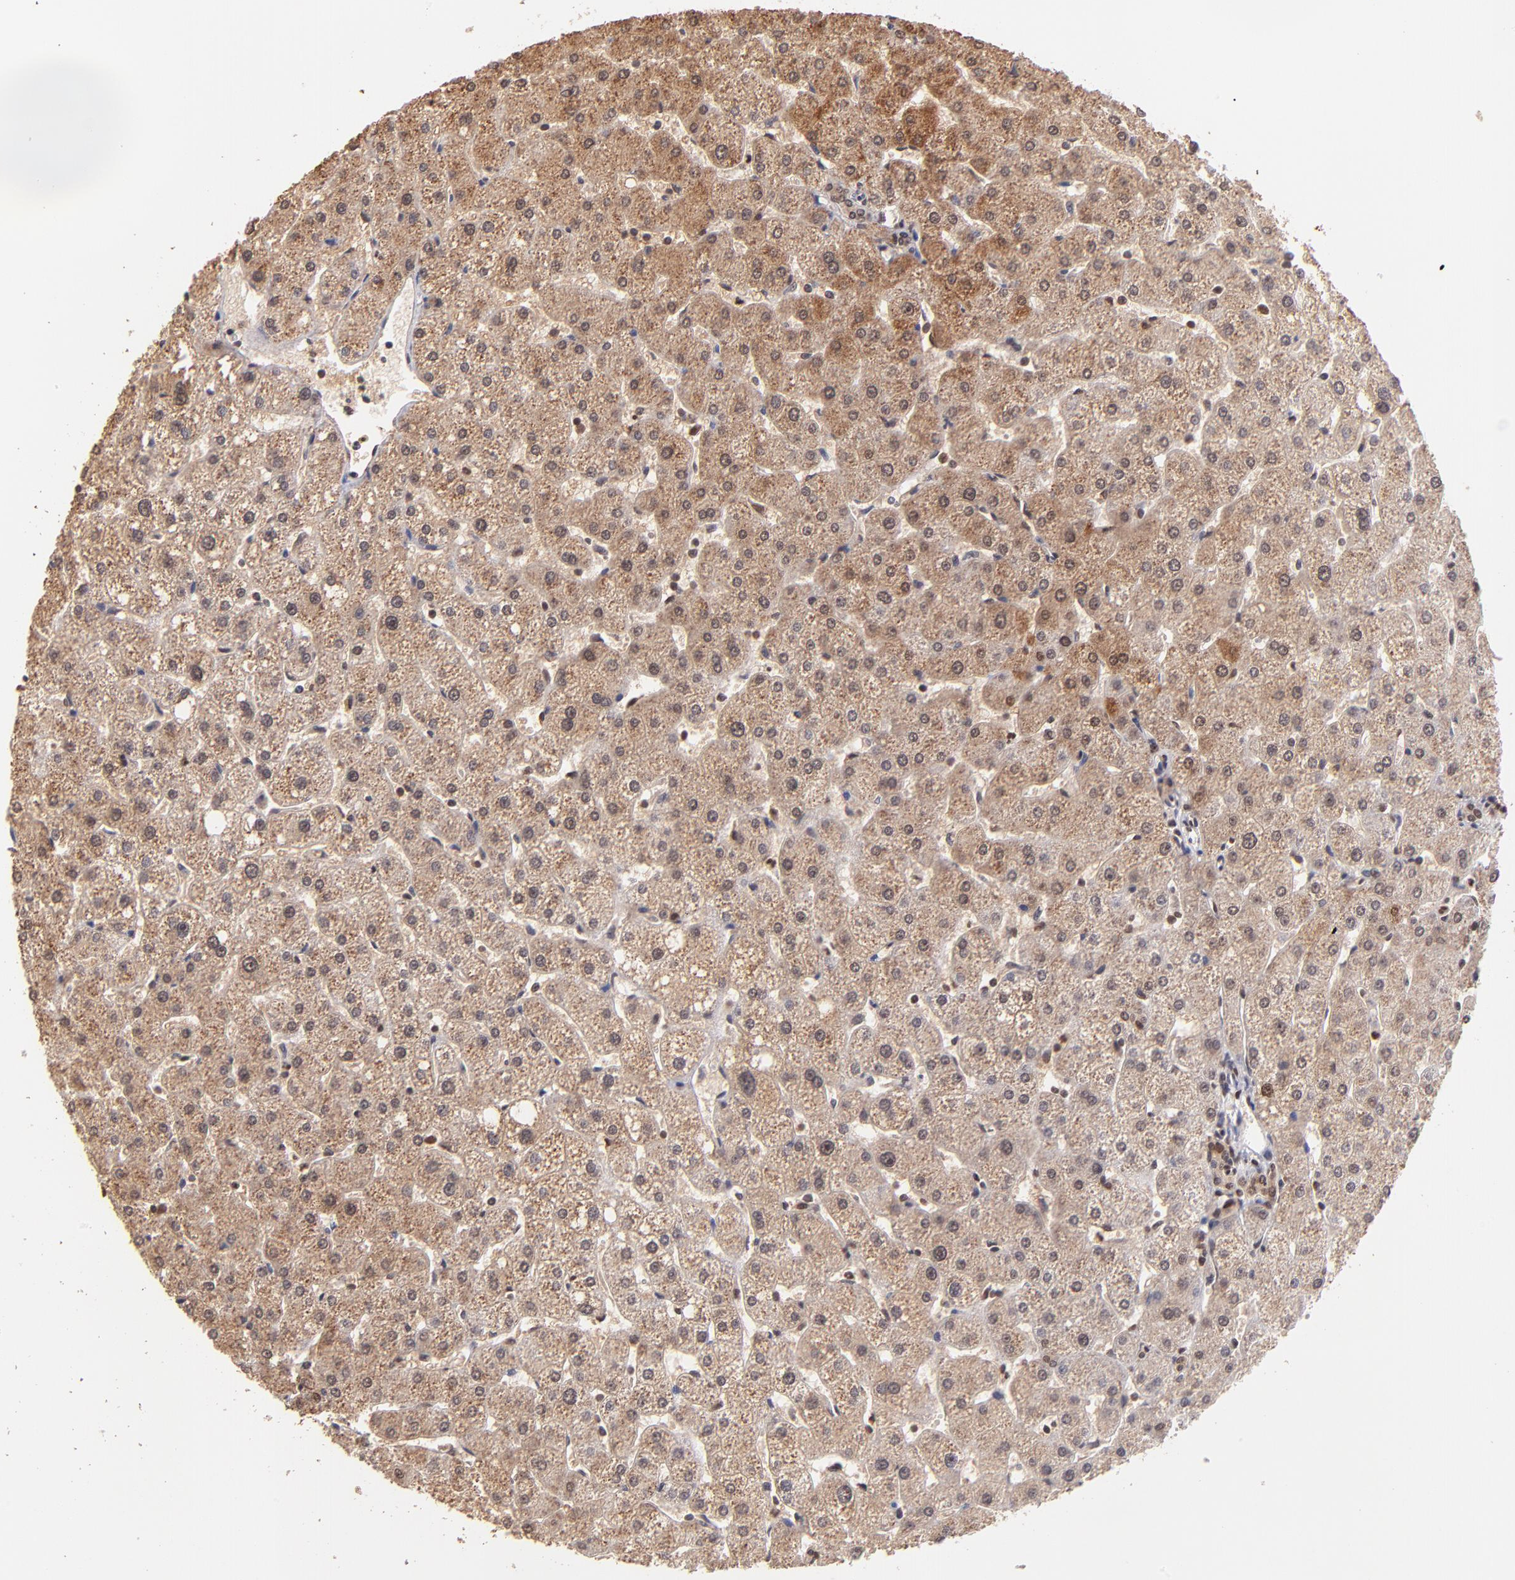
{"staining": {"intensity": "moderate", "quantity": ">75%", "location": "nuclear"}, "tissue": "liver", "cell_type": "Cholangiocytes", "image_type": "normal", "snomed": [{"axis": "morphology", "description": "Normal tissue, NOS"}, {"axis": "topography", "description": "Liver"}], "caption": "Immunohistochemistry (DAB) staining of normal liver reveals moderate nuclear protein staining in about >75% of cholangiocytes.", "gene": "WDR25", "patient": {"sex": "male", "age": 67}}